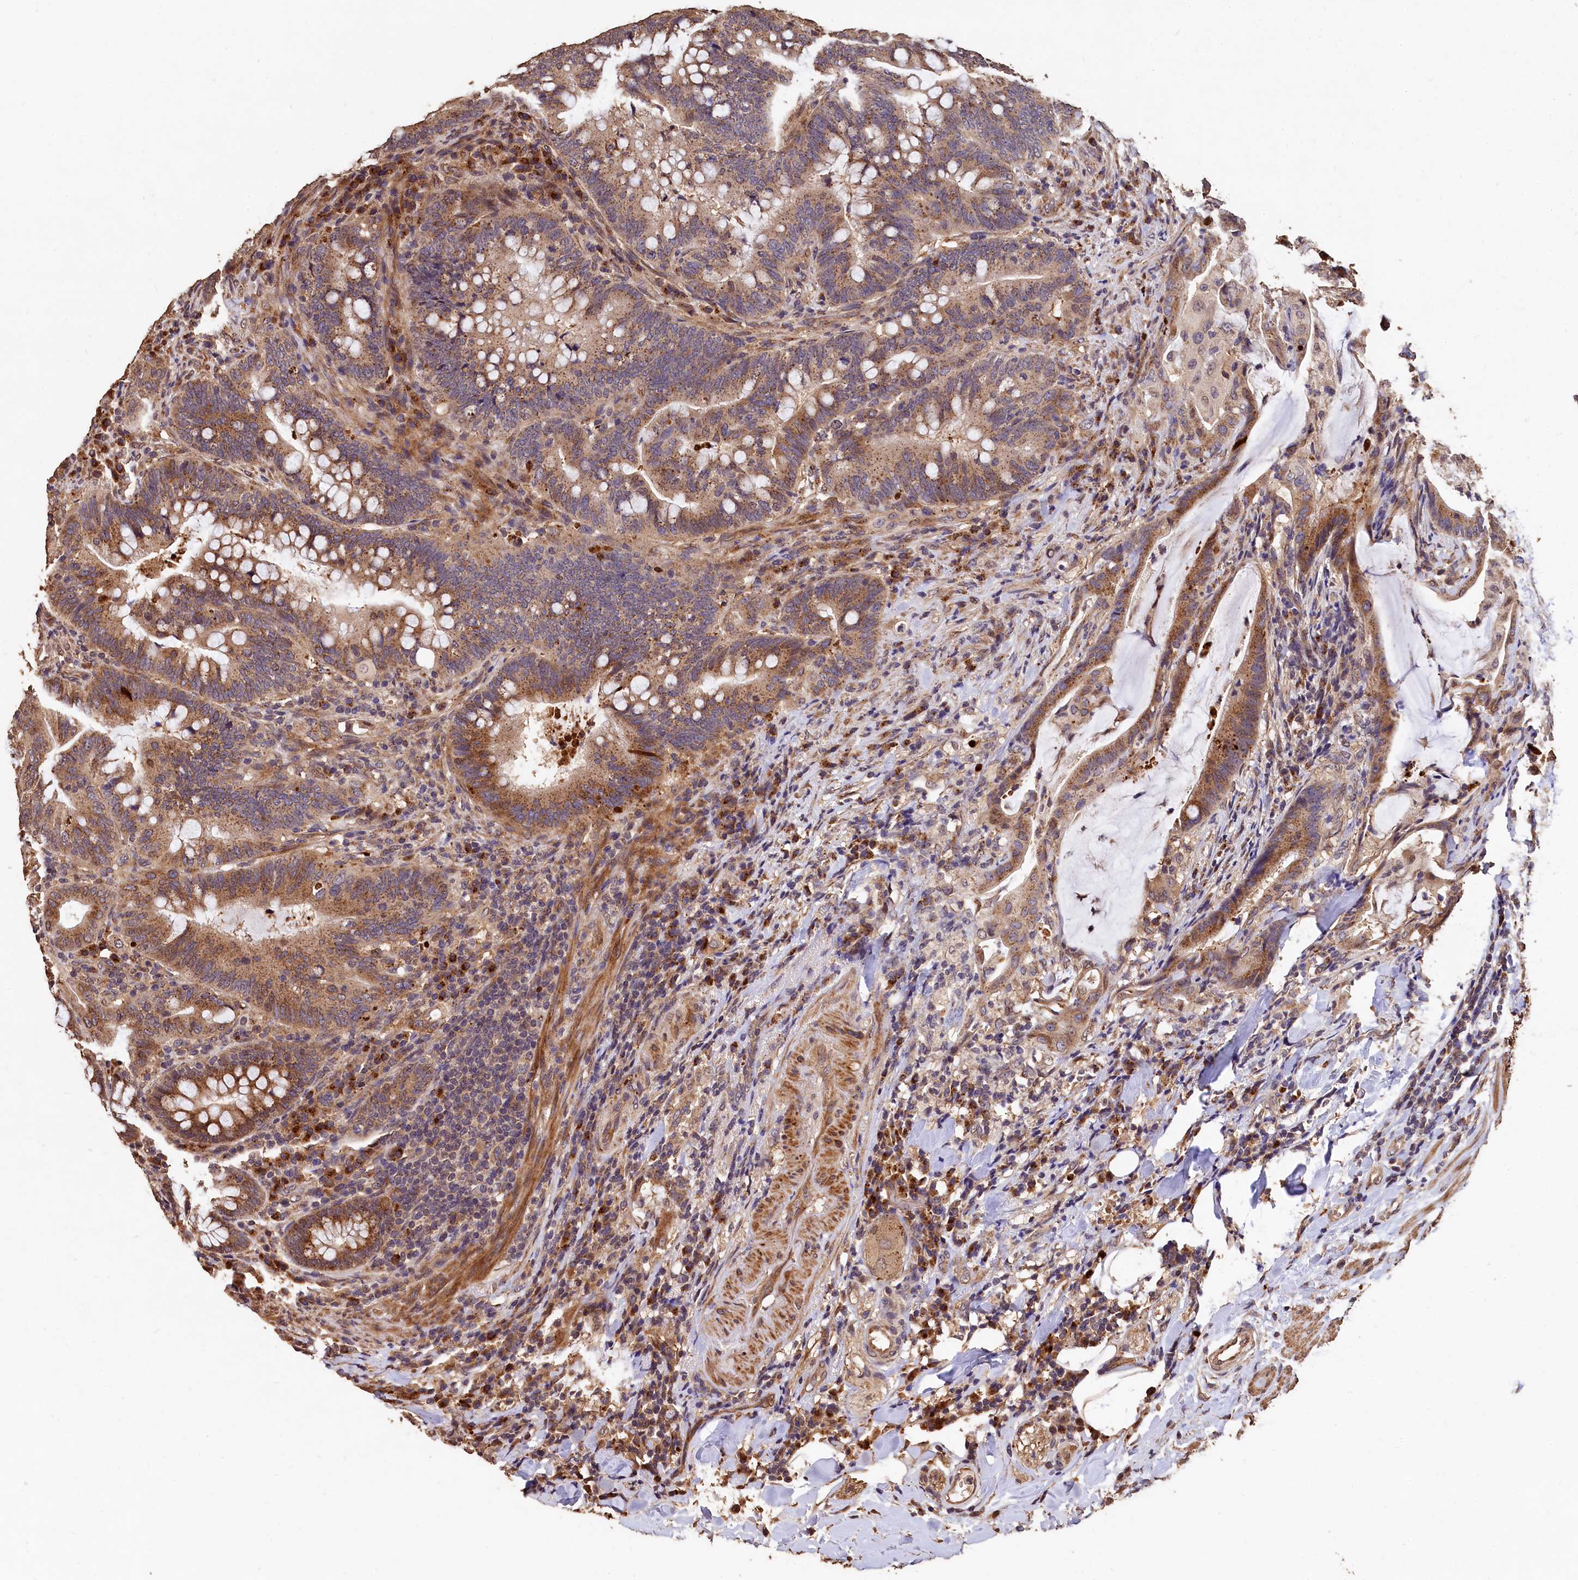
{"staining": {"intensity": "moderate", "quantity": ">75%", "location": "cytoplasmic/membranous"}, "tissue": "colorectal cancer", "cell_type": "Tumor cells", "image_type": "cancer", "snomed": [{"axis": "morphology", "description": "Adenocarcinoma, NOS"}, {"axis": "topography", "description": "Colon"}], "caption": "Tumor cells exhibit moderate cytoplasmic/membranous expression in about >75% of cells in adenocarcinoma (colorectal).", "gene": "LSM4", "patient": {"sex": "female", "age": 66}}